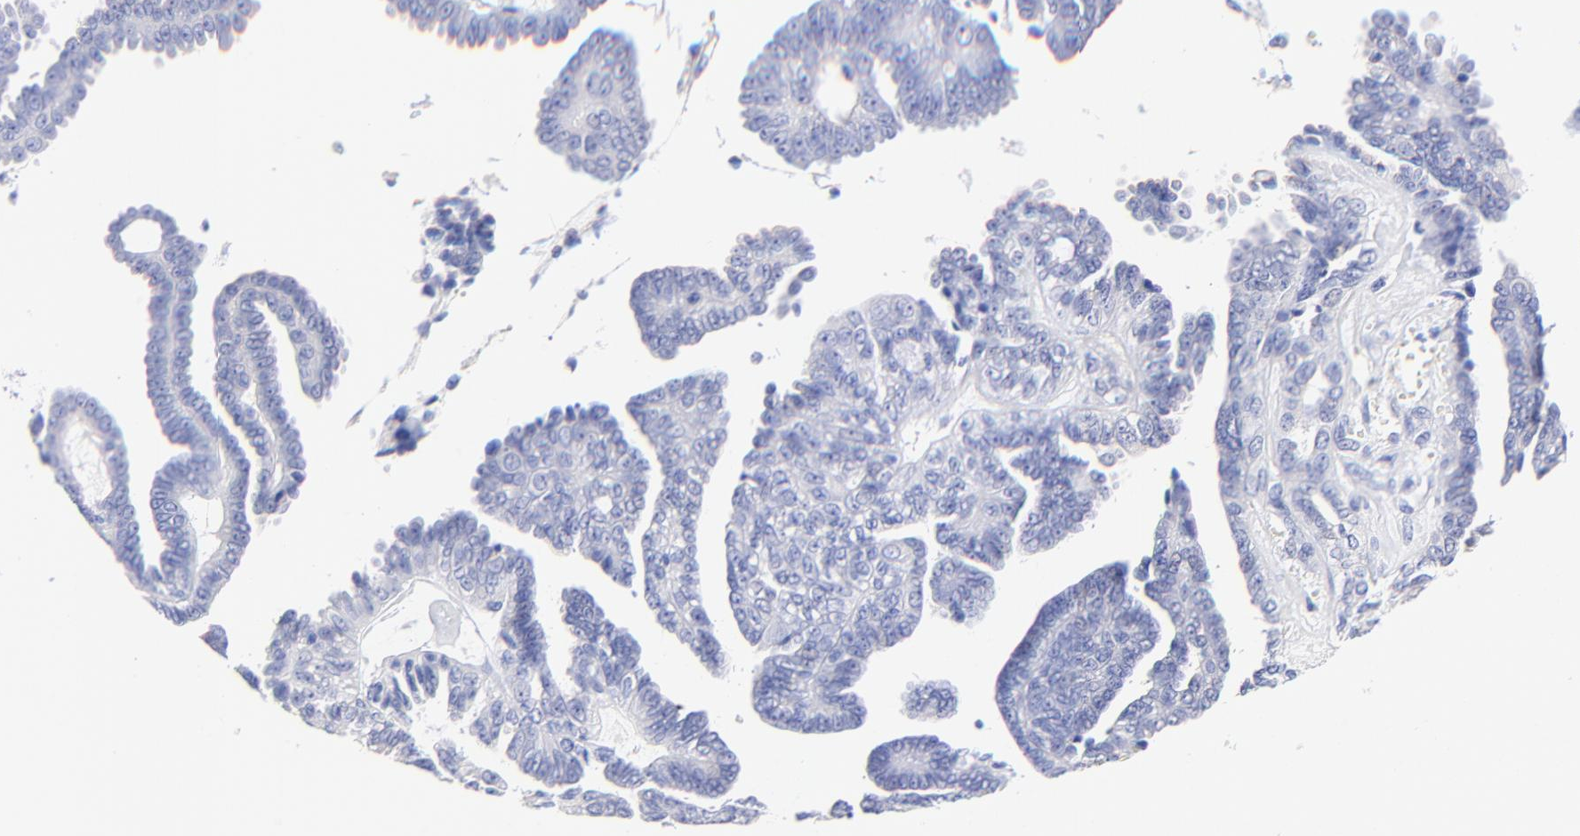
{"staining": {"intensity": "negative", "quantity": "none", "location": "none"}, "tissue": "ovarian cancer", "cell_type": "Tumor cells", "image_type": "cancer", "snomed": [{"axis": "morphology", "description": "Cystadenocarcinoma, serous, NOS"}, {"axis": "topography", "description": "Ovary"}], "caption": "The immunohistochemistry micrograph has no significant positivity in tumor cells of serous cystadenocarcinoma (ovarian) tissue. Nuclei are stained in blue.", "gene": "RAB3A", "patient": {"sex": "female", "age": 71}}